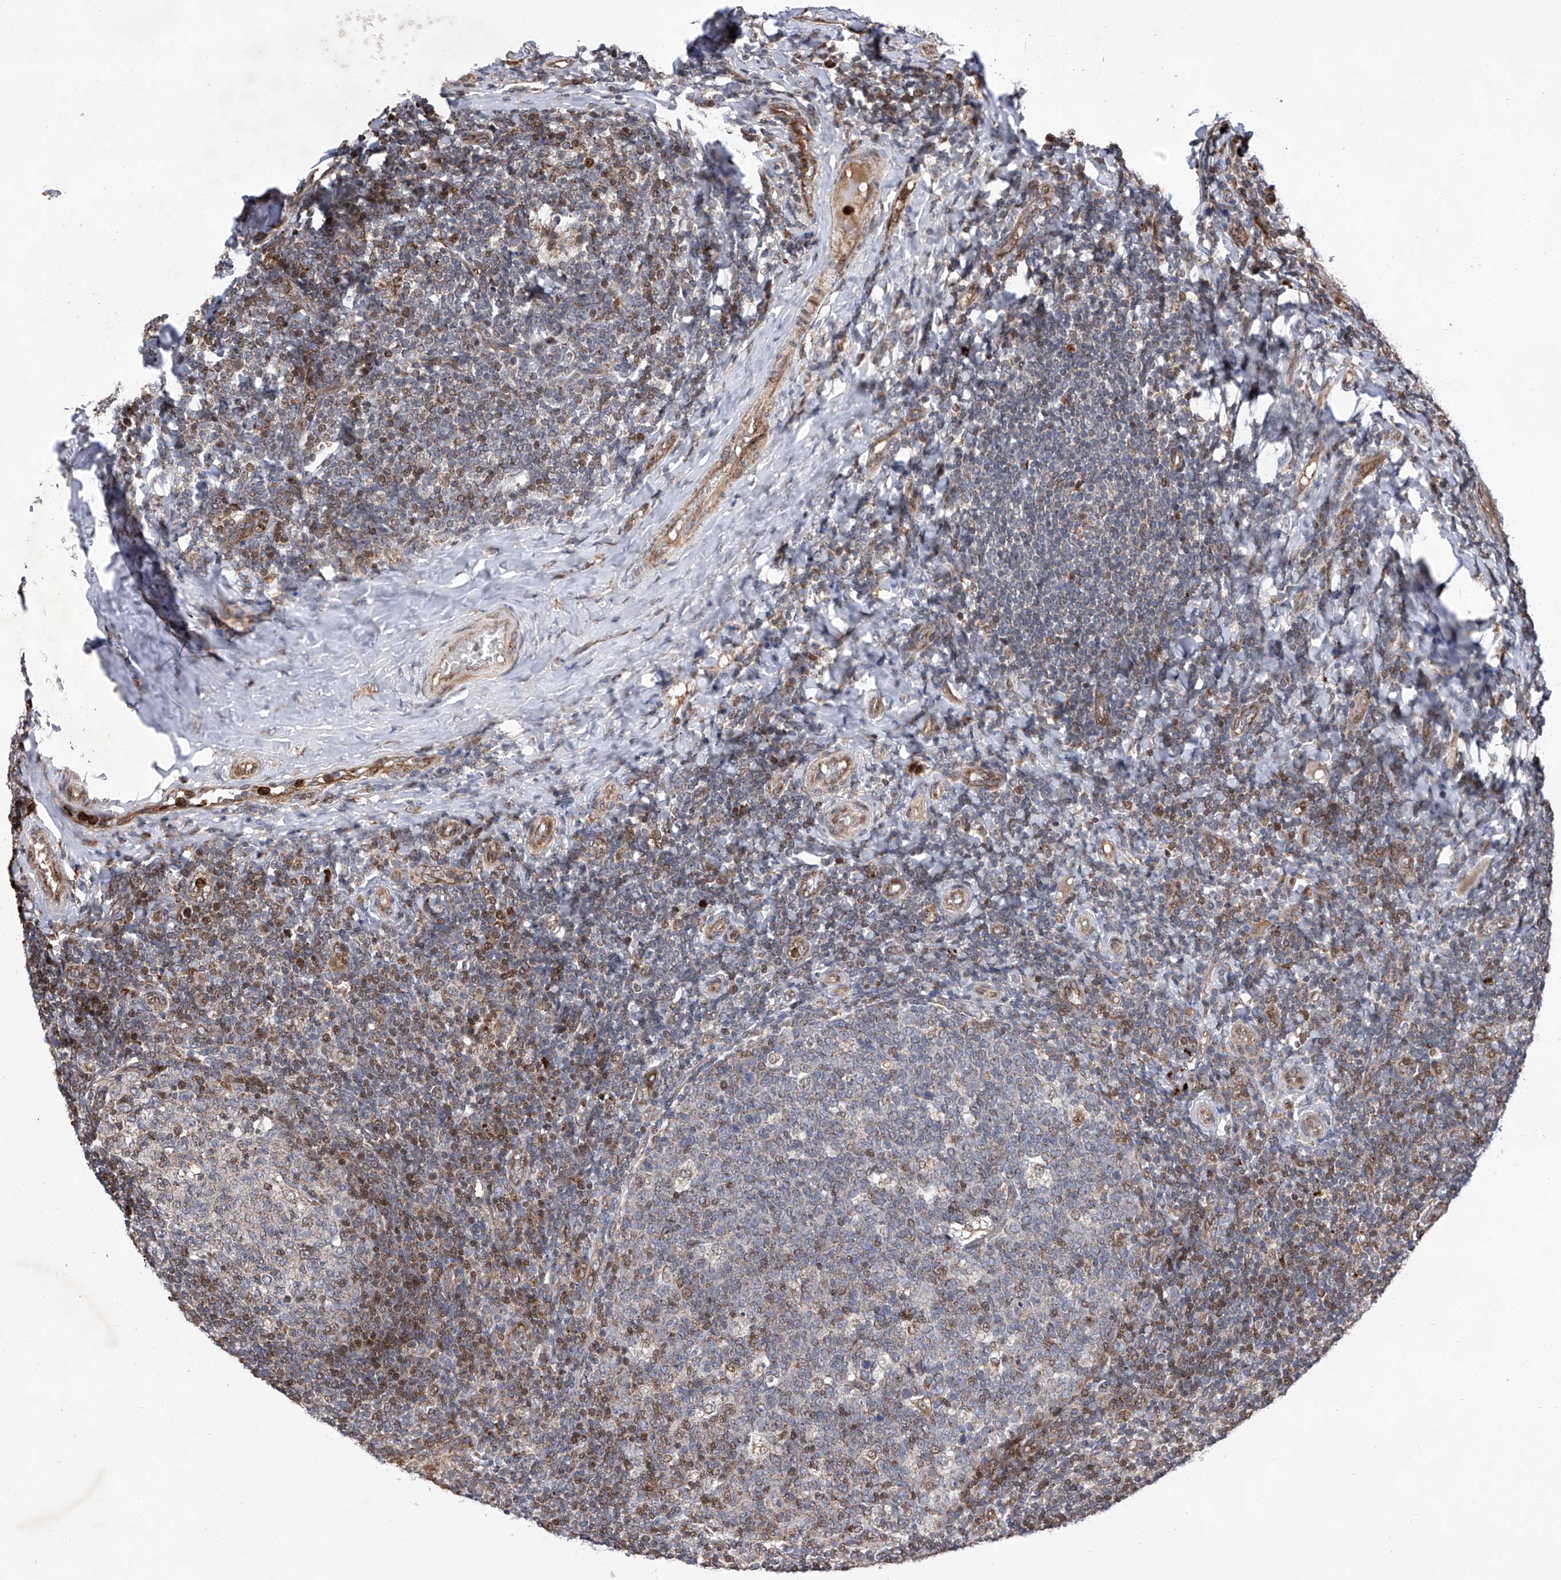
{"staining": {"intensity": "weak", "quantity": "<25%", "location": "nuclear"}, "tissue": "tonsil", "cell_type": "Germinal center cells", "image_type": "normal", "snomed": [{"axis": "morphology", "description": "Normal tissue, NOS"}, {"axis": "topography", "description": "Tonsil"}], "caption": "High magnification brightfield microscopy of normal tonsil stained with DAB (brown) and counterstained with hematoxylin (blue): germinal center cells show no significant expression.", "gene": "FARP2", "patient": {"sex": "female", "age": 19}}